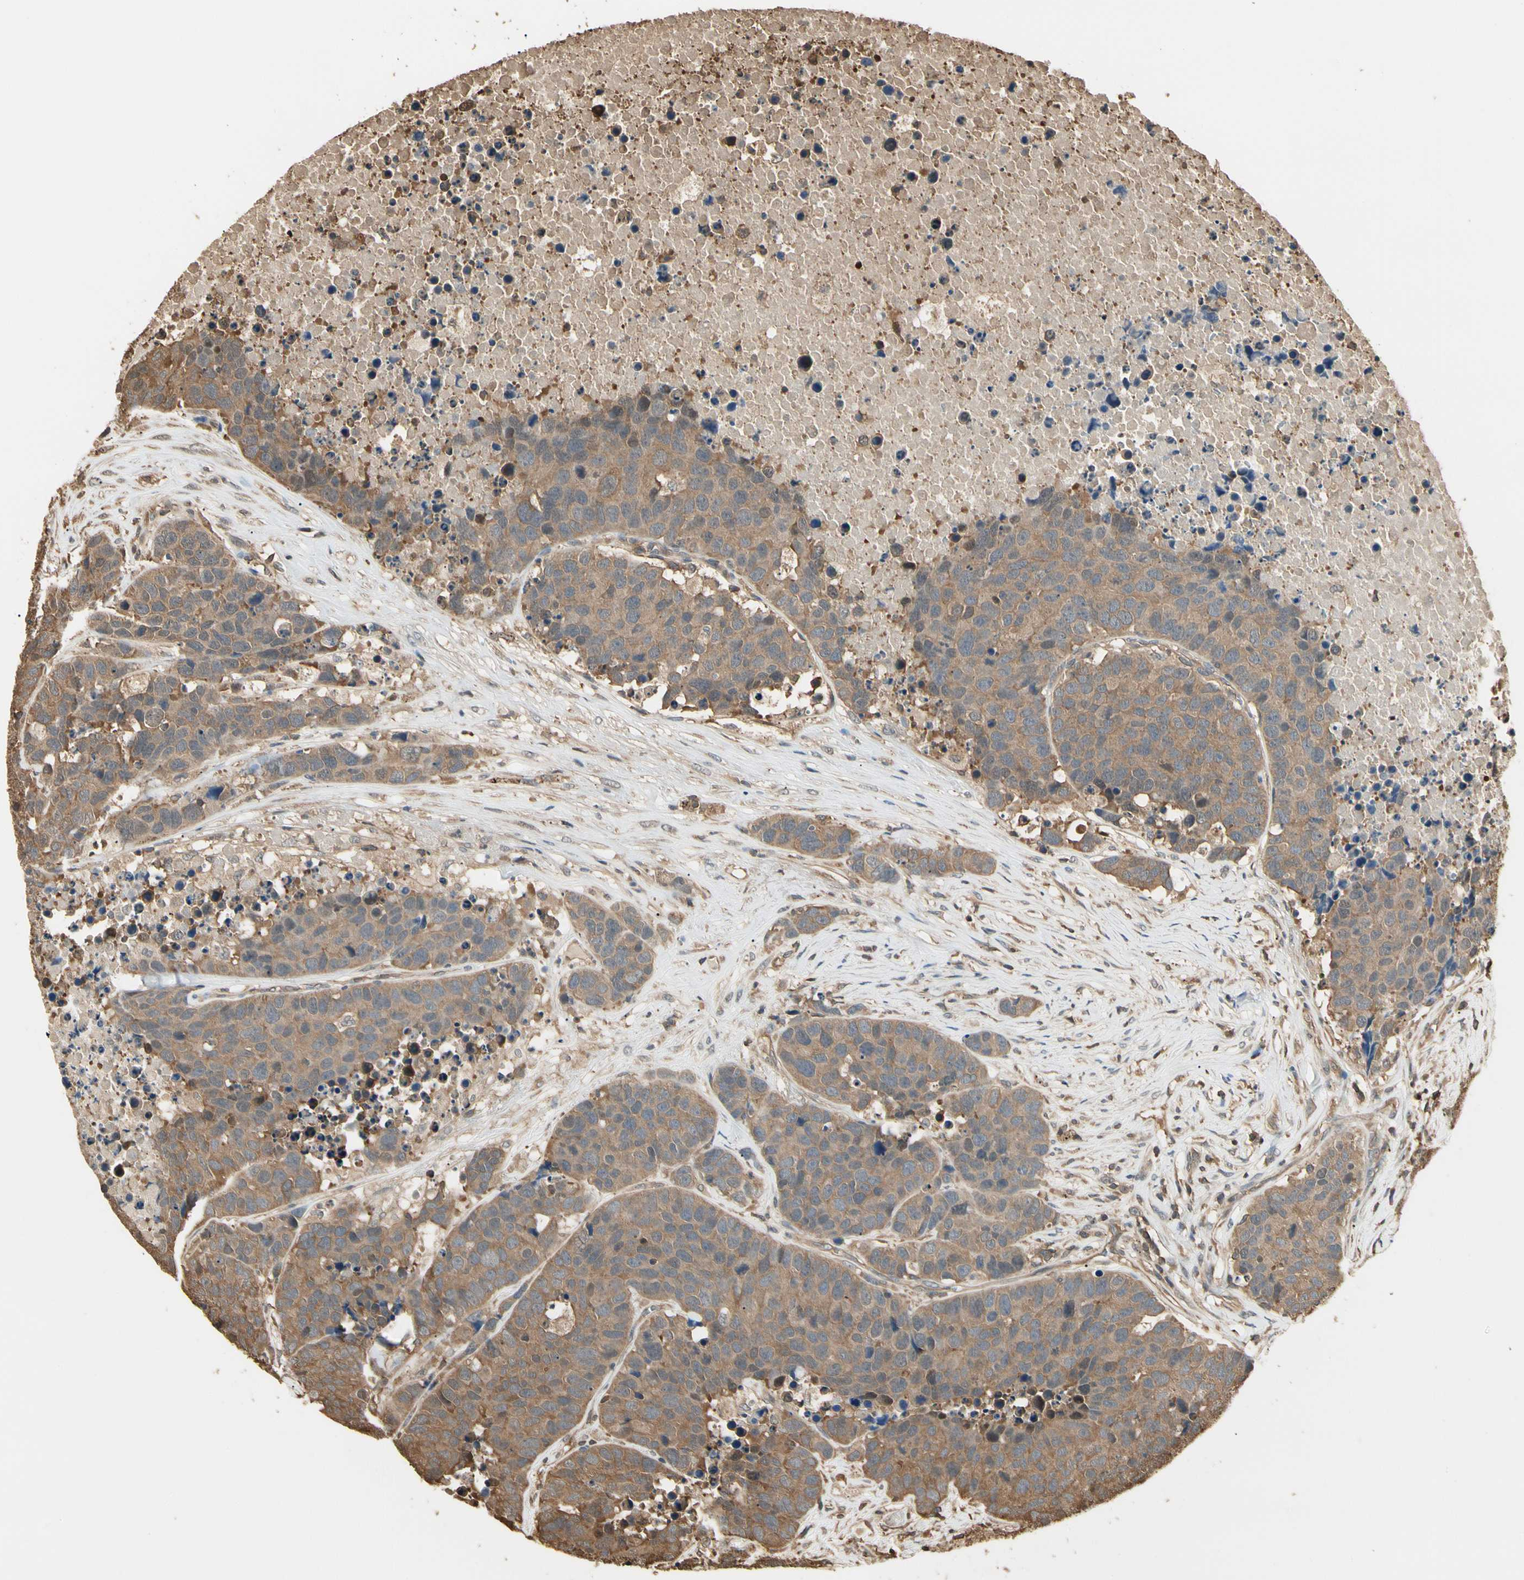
{"staining": {"intensity": "moderate", "quantity": ">75%", "location": "cytoplasmic/membranous"}, "tissue": "carcinoid", "cell_type": "Tumor cells", "image_type": "cancer", "snomed": [{"axis": "morphology", "description": "Carcinoid, malignant, NOS"}, {"axis": "topography", "description": "Lung"}], "caption": "Moderate cytoplasmic/membranous positivity for a protein is seen in approximately >75% of tumor cells of carcinoid (malignant) using immunohistochemistry (IHC).", "gene": "YWHAE", "patient": {"sex": "male", "age": 60}}